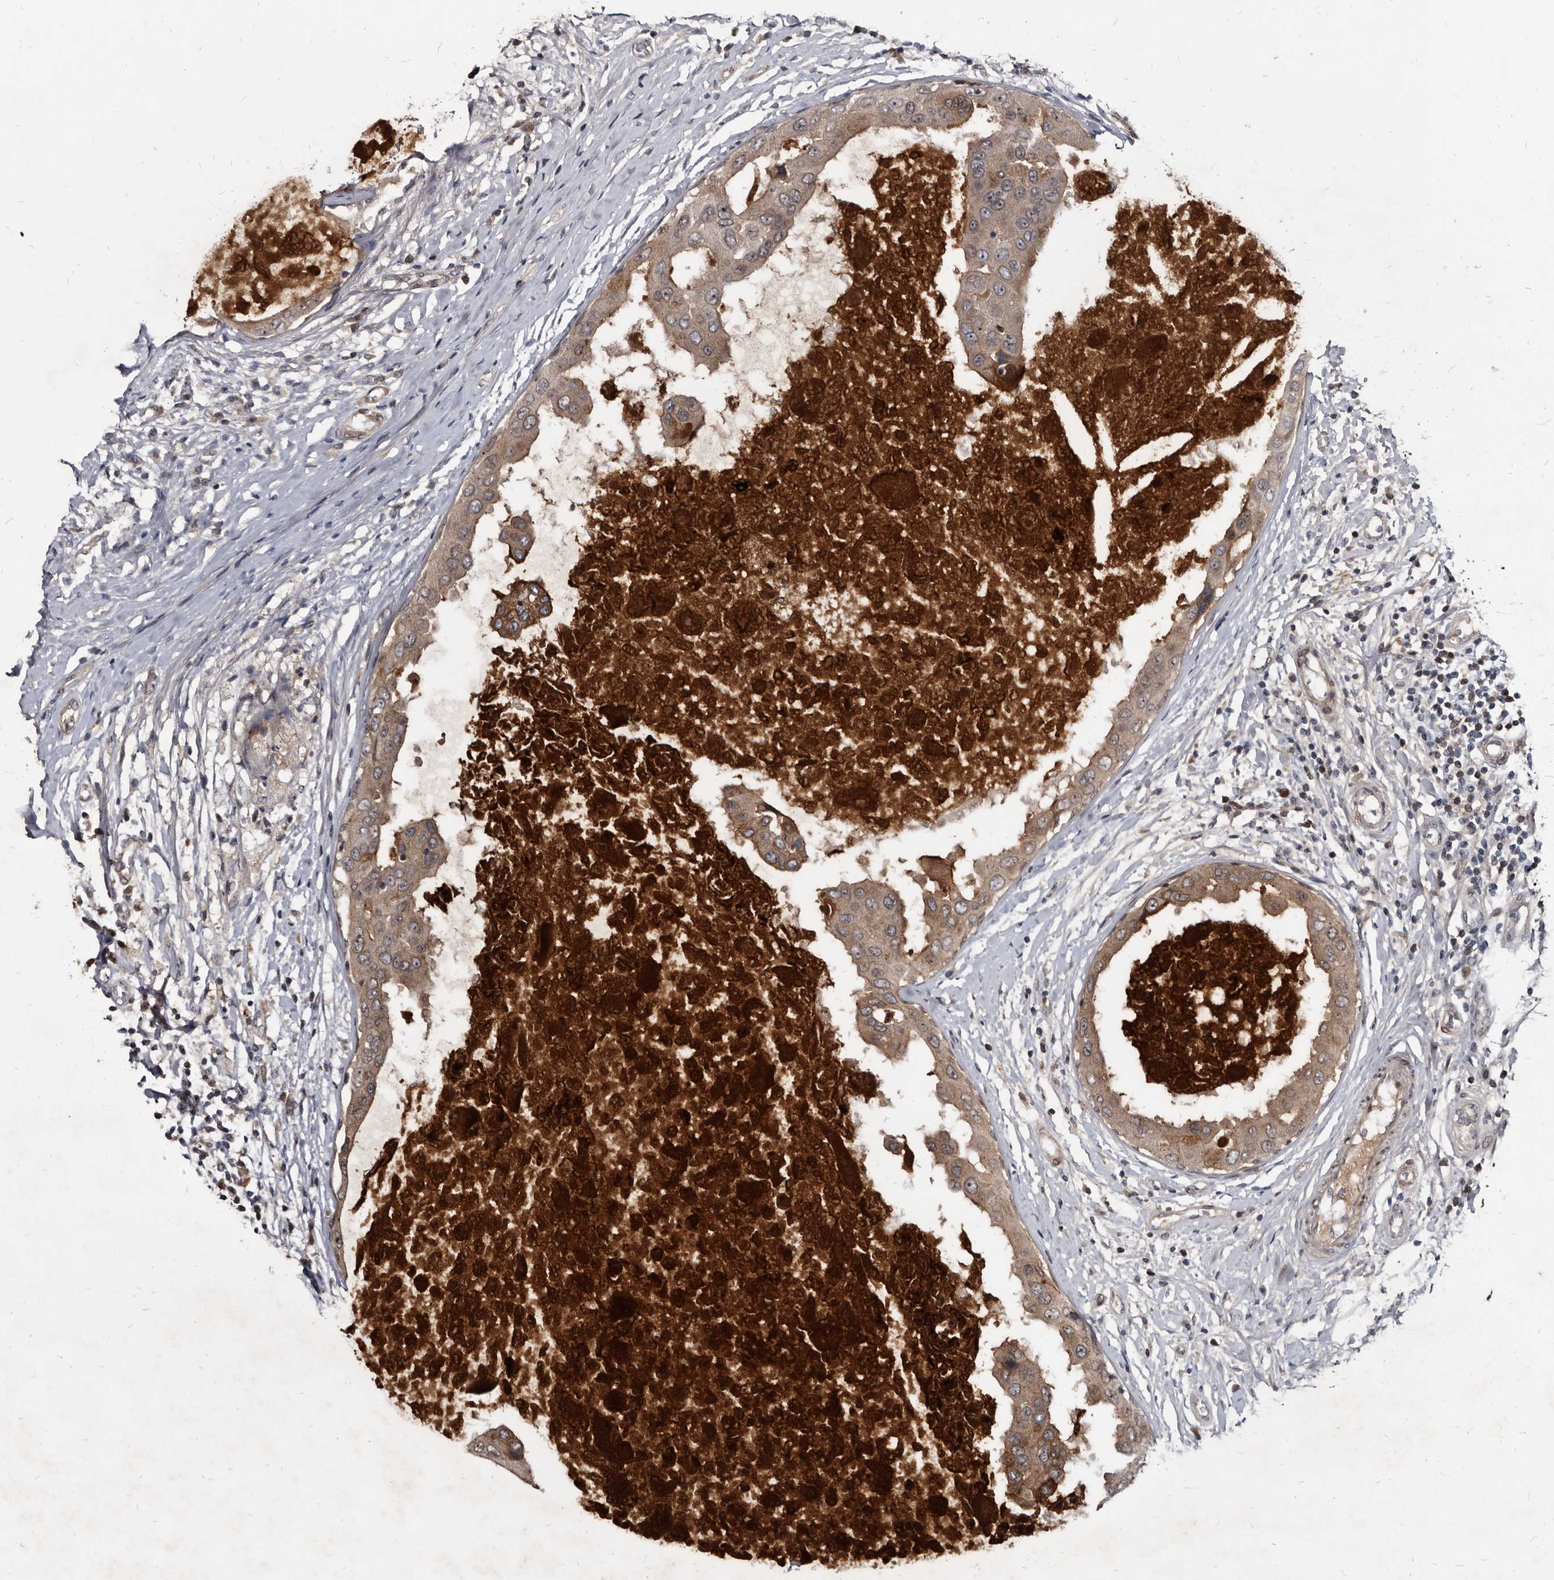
{"staining": {"intensity": "moderate", "quantity": ">75%", "location": "cytoplasmic/membranous"}, "tissue": "breast cancer", "cell_type": "Tumor cells", "image_type": "cancer", "snomed": [{"axis": "morphology", "description": "Duct carcinoma"}, {"axis": "topography", "description": "Breast"}], "caption": "Tumor cells reveal medium levels of moderate cytoplasmic/membranous expression in approximately >75% of cells in human breast cancer (infiltrating ductal carcinoma). Immunohistochemistry (ihc) stains the protein of interest in brown and the nuclei are stained blue.", "gene": "PRSS8", "patient": {"sex": "female", "age": 27}}